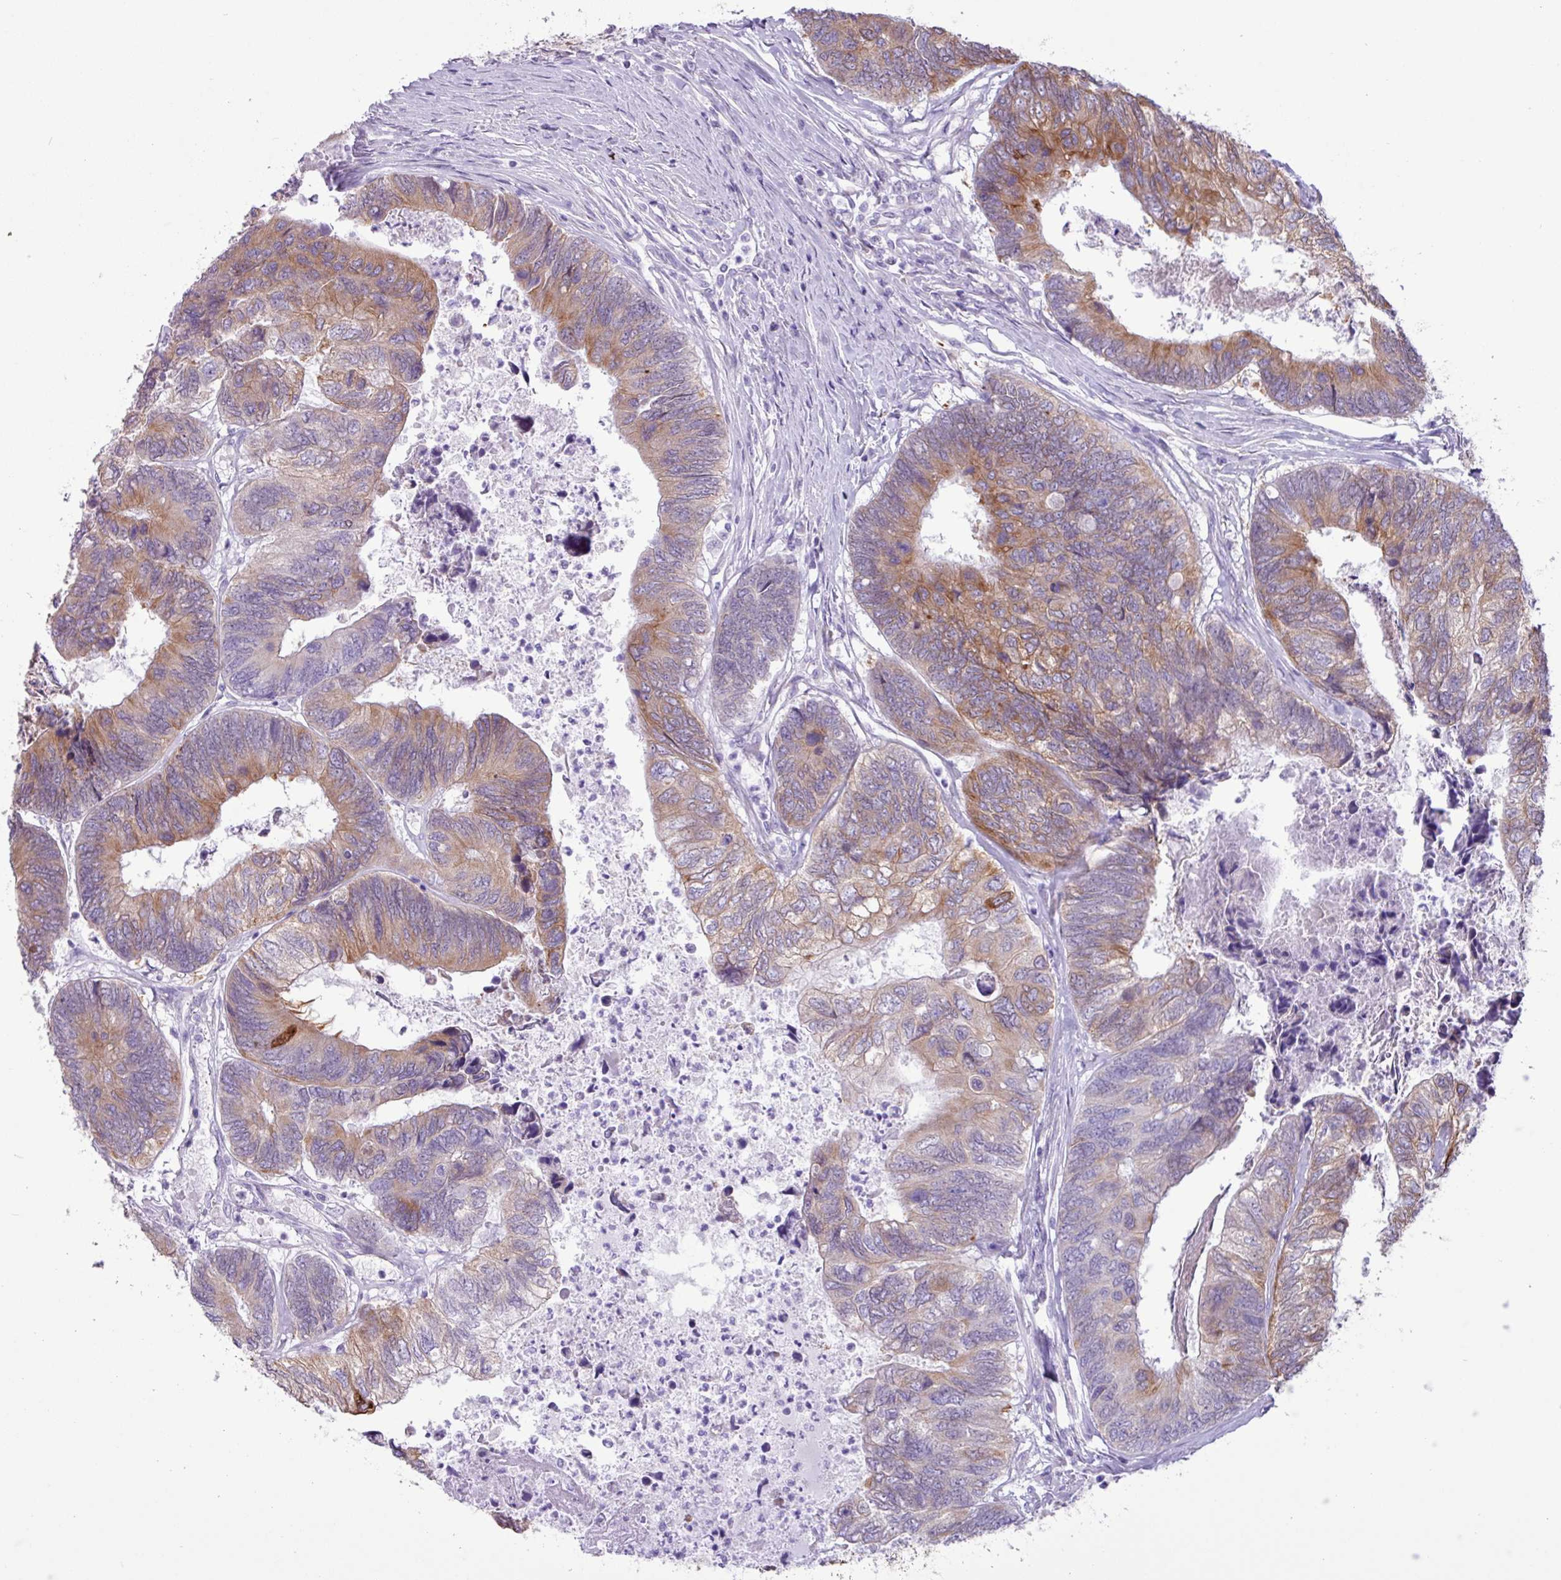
{"staining": {"intensity": "moderate", "quantity": "25%-75%", "location": "cytoplasmic/membranous"}, "tissue": "colorectal cancer", "cell_type": "Tumor cells", "image_type": "cancer", "snomed": [{"axis": "morphology", "description": "Adenocarcinoma, NOS"}, {"axis": "topography", "description": "Colon"}], "caption": "Colorectal cancer (adenocarcinoma) was stained to show a protein in brown. There is medium levels of moderate cytoplasmic/membranous staining in about 25%-75% of tumor cells.", "gene": "SLC38A1", "patient": {"sex": "female", "age": 67}}